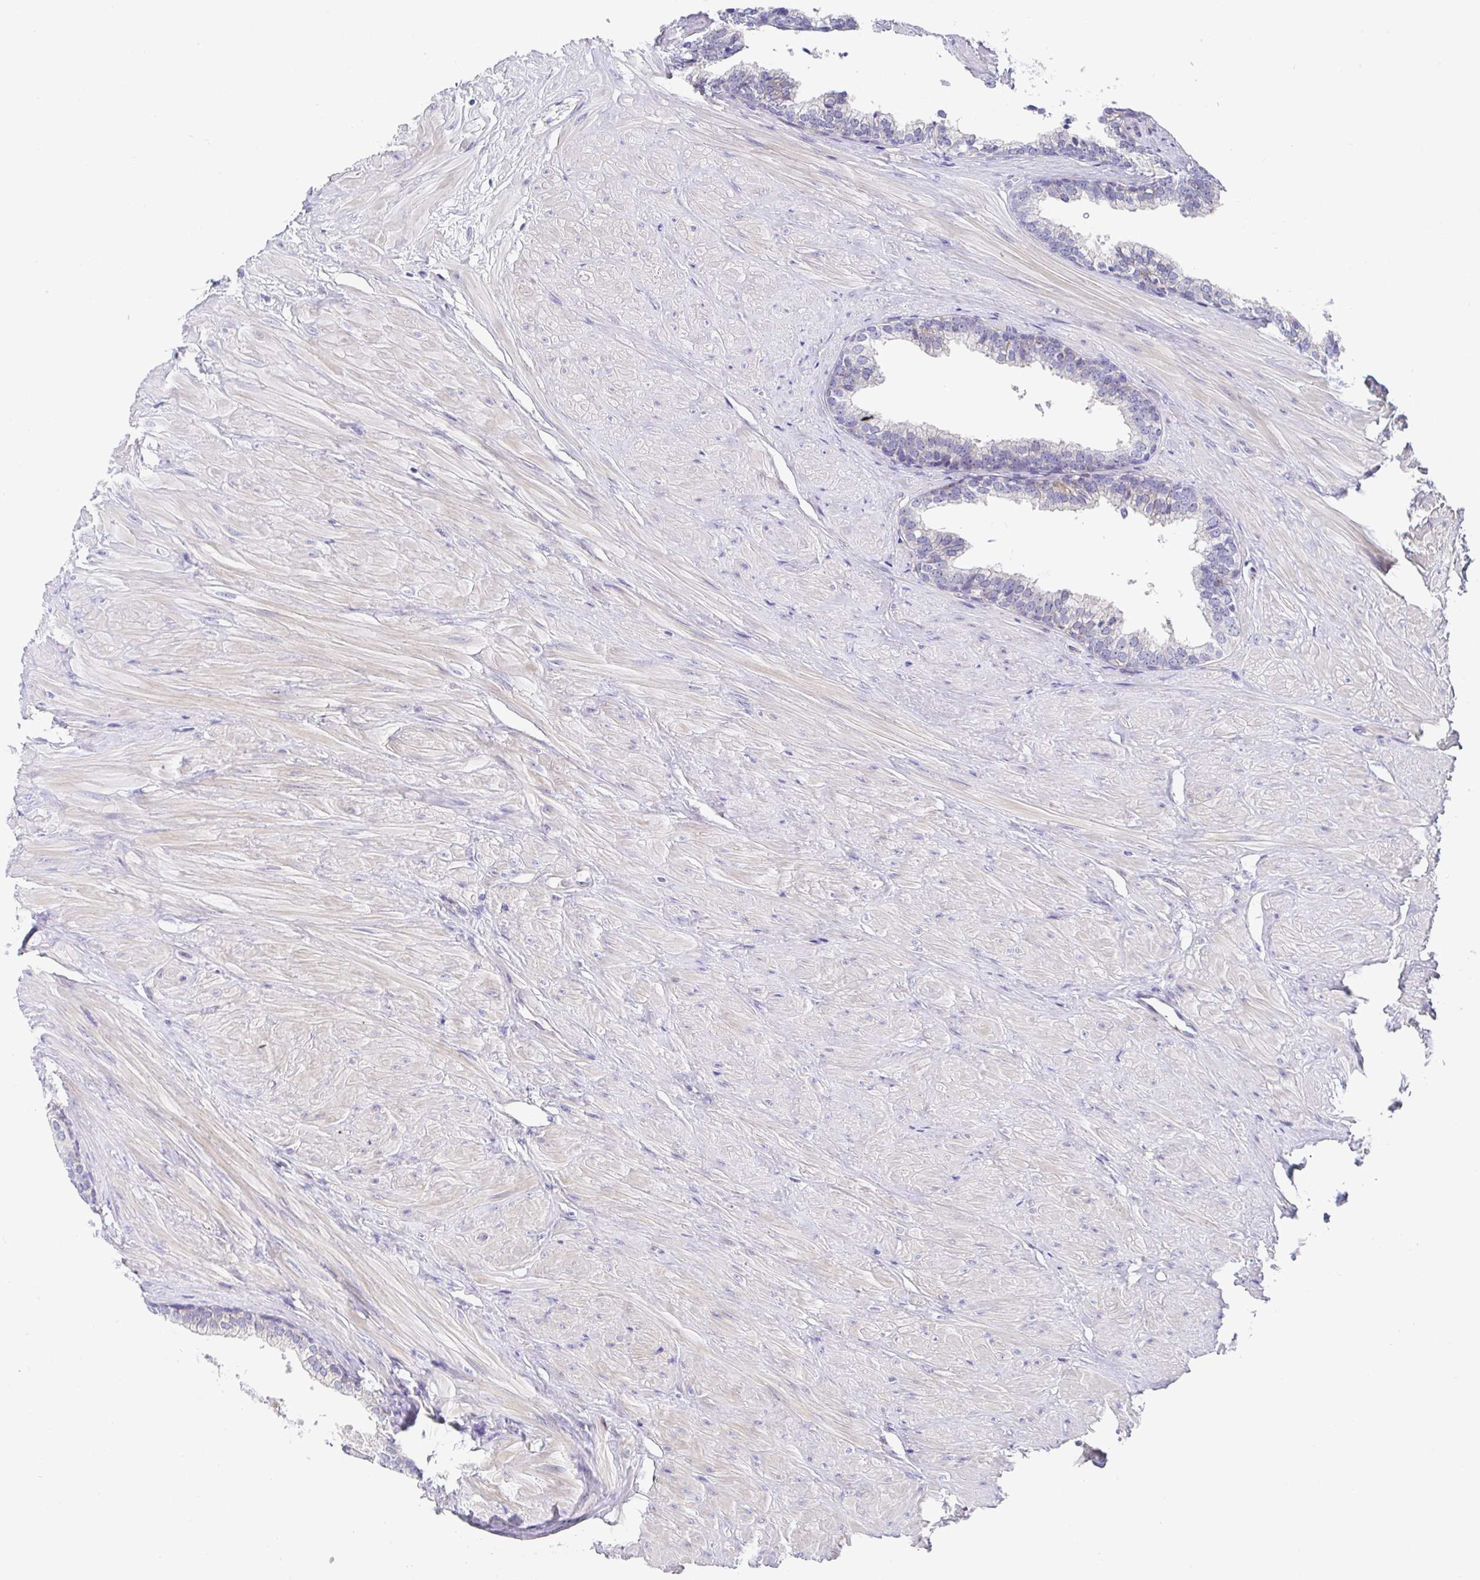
{"staining": {"intensity": "negative", "quantity": "none", "location": "none"}, "tissue": "prostate", "cell_type": "Glandular cells", "image_type": "normal", "snomed": [{"axis": "morphology", "description": "Normal tissue, NOS"}, {"axis": "topography", "description": "Prostate"}, {"axis": "topography", "description": "Peripheral nerve tissue"}], "caption": "The photomicrograph displays no significant expression in glandular cells of prostate.", "gene": "TIMELESS", "patient": {"sex": "male", "age": 55}}